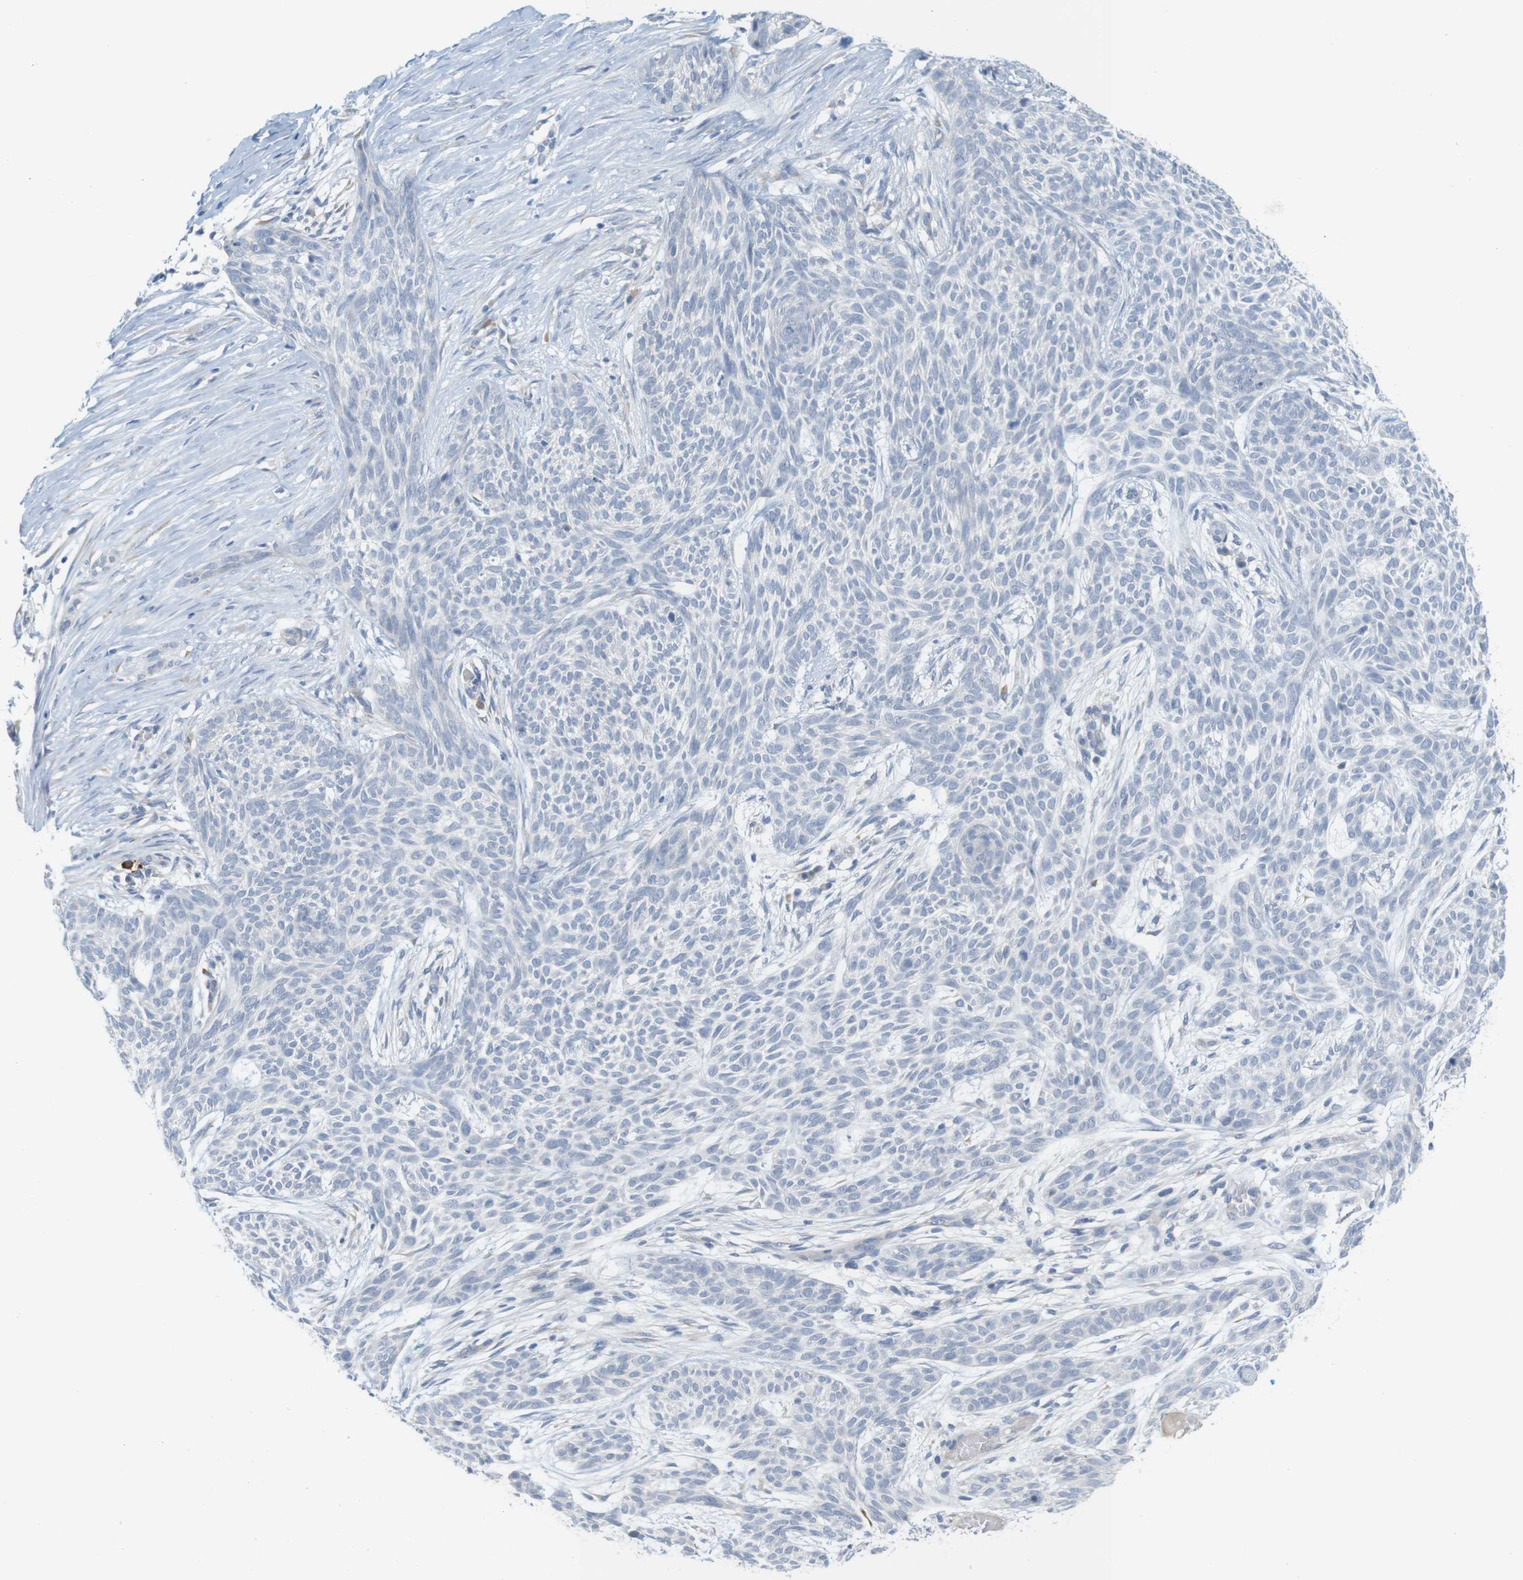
{"staining": {"intensity": "negative", "quantity": "none", "location": "none"}, "tissue": "skin cancer", "cell_type": "Tumor cells", "image_type": "cancer", "snomed": [{"axis": "morphology", "description": "Basal cell carcinoma"}, {"axis": "topography", "description": "Skin"}], "caption": "A micrograph of human skin cancer is negative for staining in tumor cells.", "gene": "RGS9", "patient": {"sex": "female", "age": 59}}